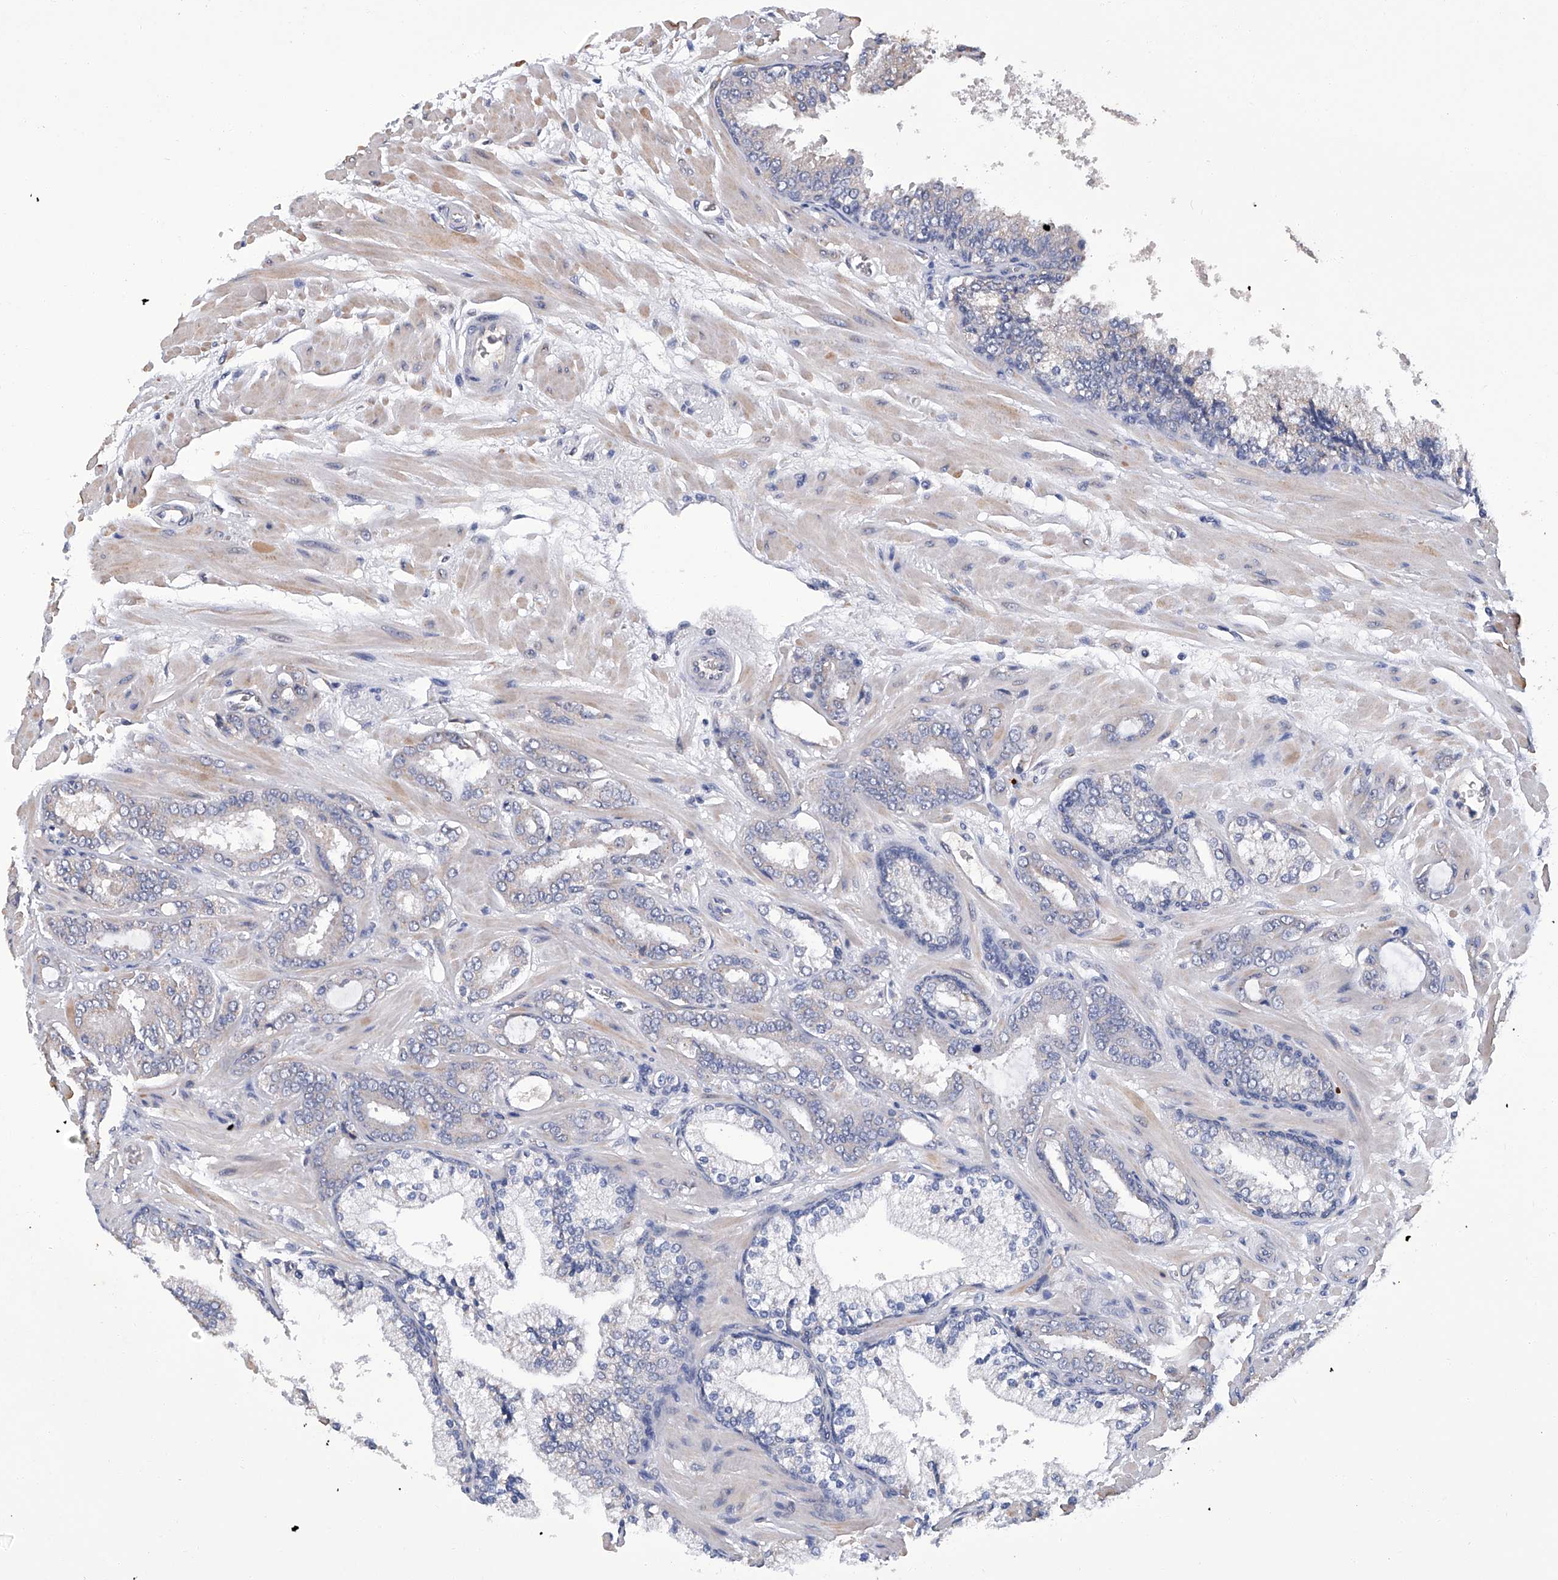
{"staining": {"intensity": "weak", "quantity": "<25%", "location": "cytoplasmic/membranous"}, "tissue": "prostate cancer", "cell_type": "Tumor cells", "image_type": "cancer", "snomed": [{"axis": "morphology", "description": "Adenocarcinoma, Low grade"}, {"axis": "topography", "description": "Prostate"}], "caption": "IHC photomicrograph of neoplastic tissue: prostate cancer (low-grade adenocarcinoma) stained with DAB demonstrates no significant protein expression in tumor cells.", "gene": "OAT", "patient": {"sex": "male", "age": 63}}